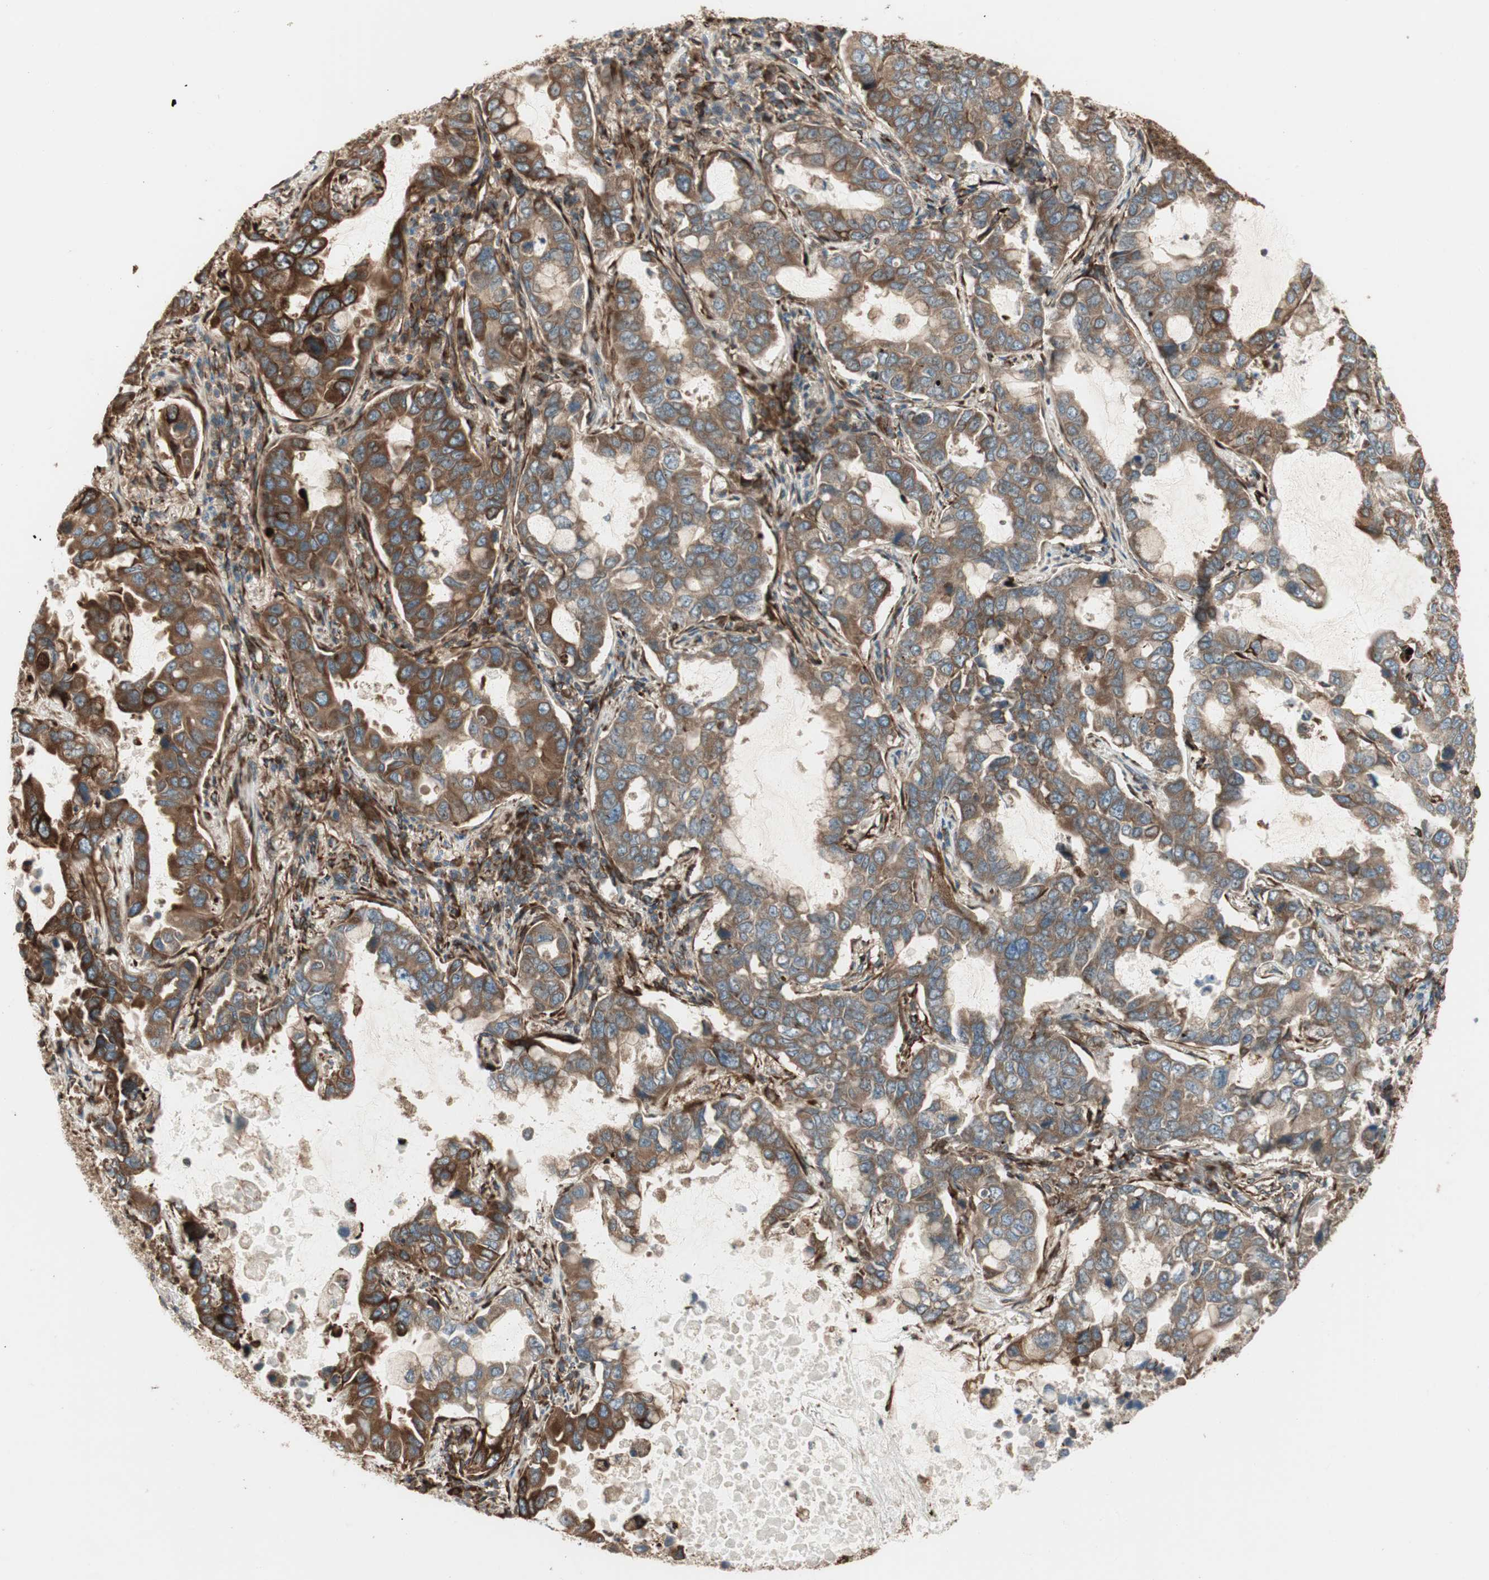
{"staining": {"intensity": "moderate", "quantity": ">75%", "location": "cytoplasmic/membranous"}, "tissue": "lung cancer", "cell_type": "Tumor cells", "image_type": "cancer", "snomed": [{"axis": "morphology", "description": "Adenocarcinoma, NOS"}, {"axis": "topography", "description": "Lung"}], "caption": "Human lung adenocarcinoma stained for a protein (brown) displays moderate cytoplasmic/membranous positive expression in about >75% of tumor cells.", "gene": "PRKG1", "patient": {"sex": "male", "age": 64}}